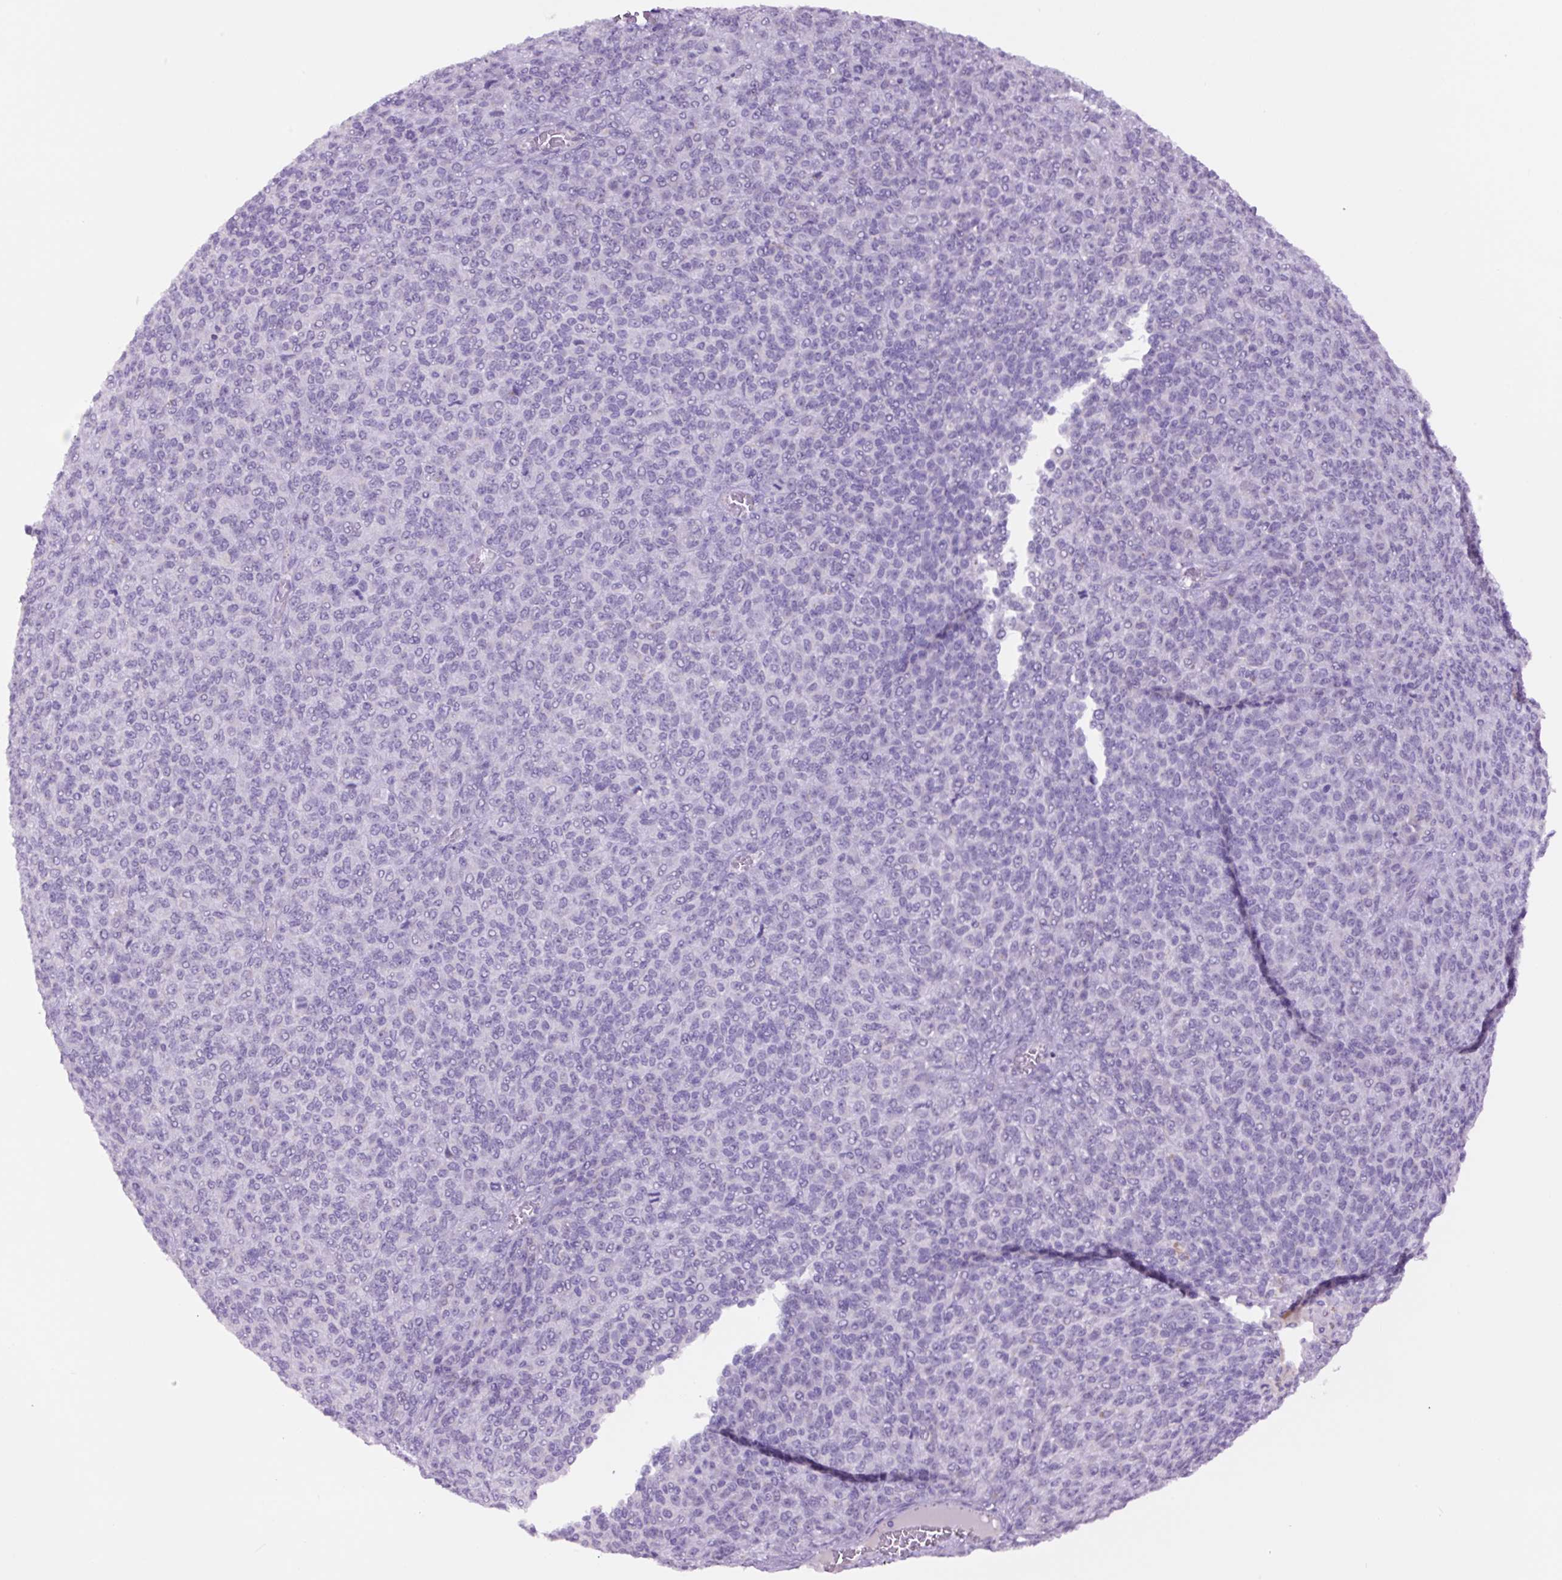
{"staining": {"intensity": "negative", "quantity": "none", "location": "none"}, "tissue": "melanoma", "cell_type": "Tumor cells", "image_type": "cancer", "snomed": [{"axis": "morphology", "description": "Malignant melanoma, Metastatic site"}, {"axis": "topography", "description": "Brain"}], "caption": "Protein analysis of melanoma demonstrates no significant positivity in tumor cells. (Stains: DAB (3,3'-diaminobenzidine) immunohistochemistry with hematoxylin counter stain, Microscopy: brightfield microscopy at high magnification).", "gene": "MFSD3", "patient": {"sex": "female", "age": 56}}